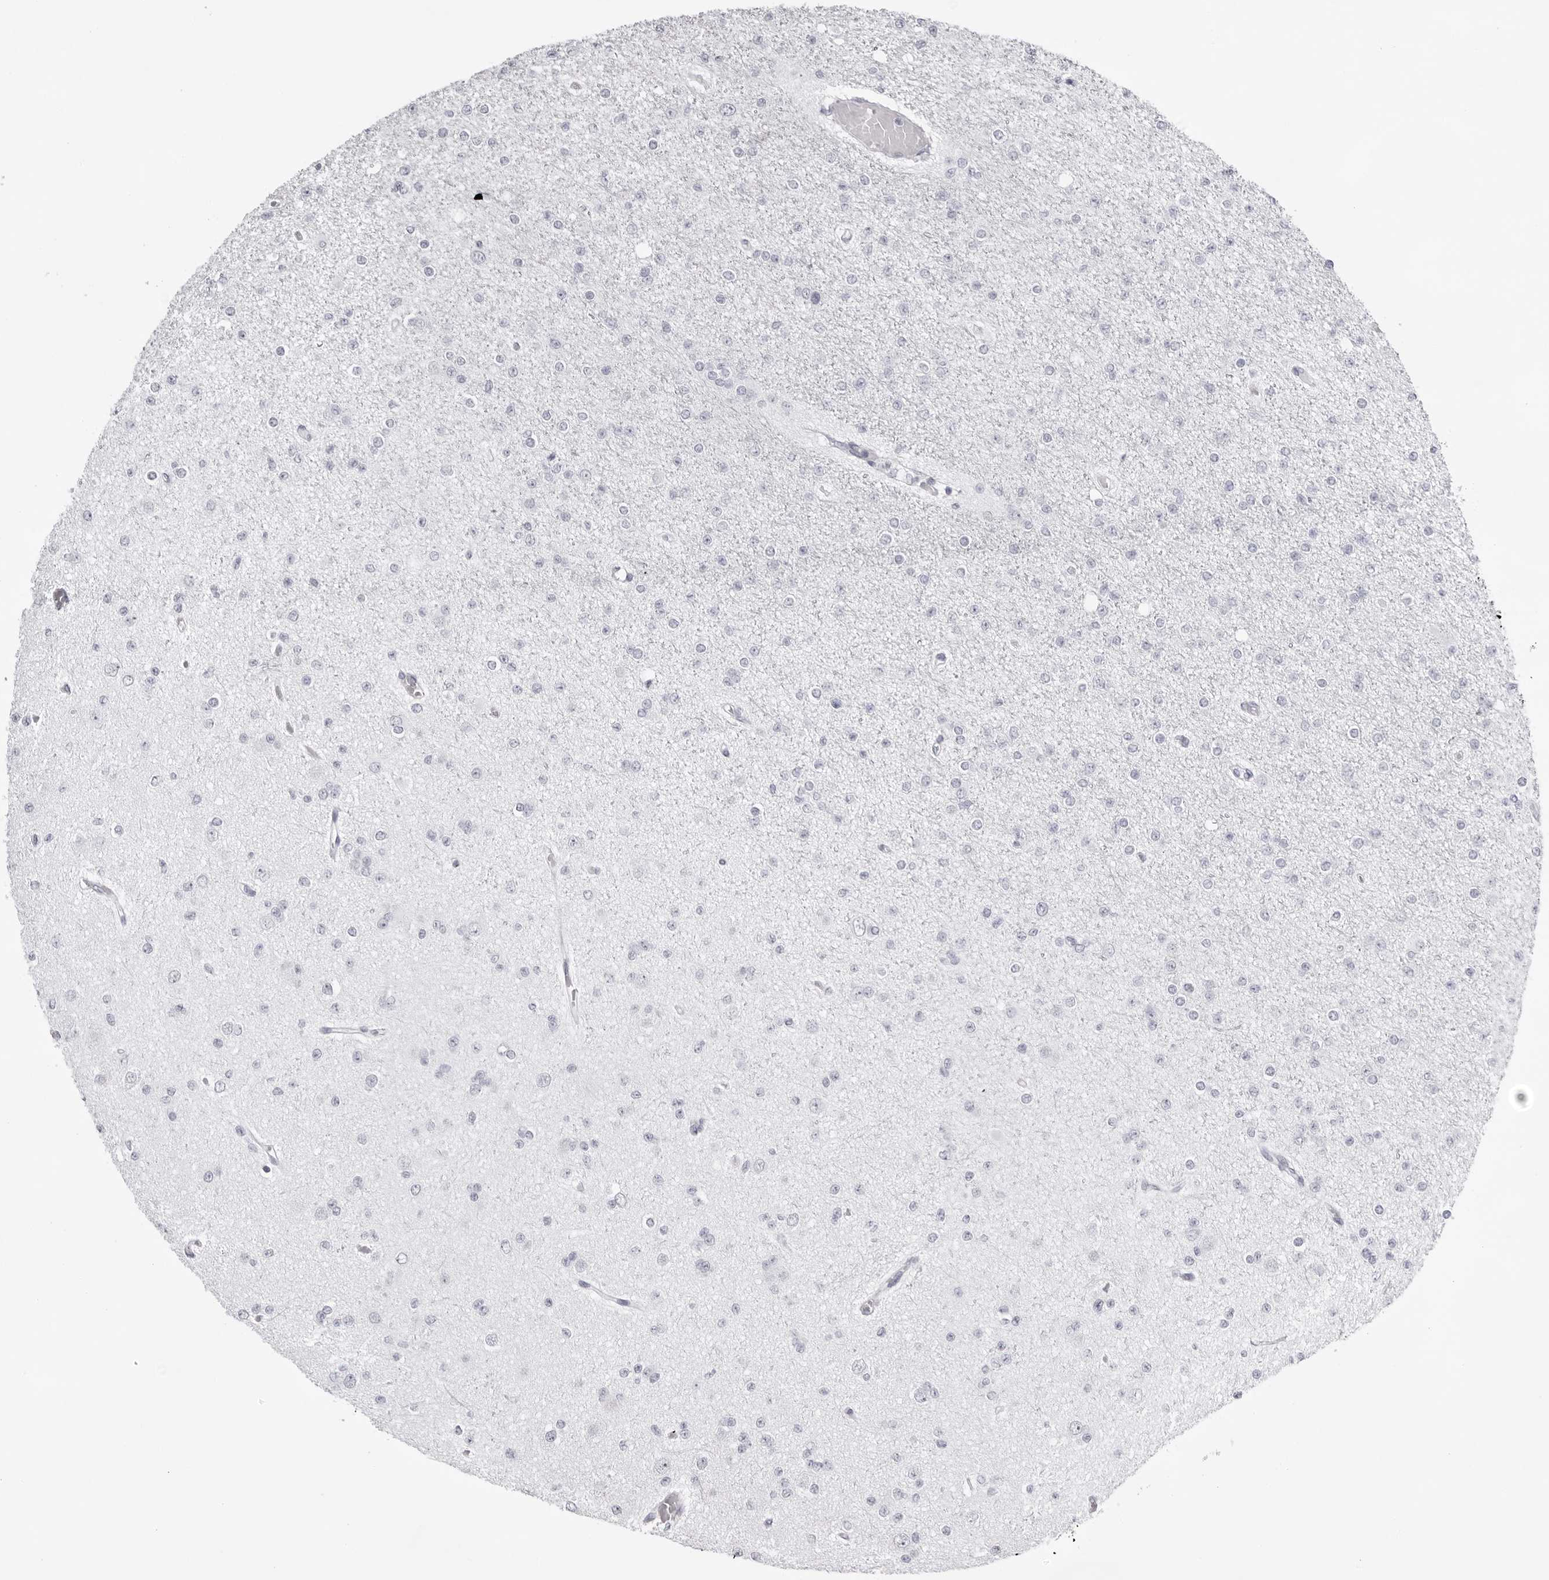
{"staining": {"intensity": "negative", "quantity": "none", "location": "none"}, "tissue": "glioma", "cell_type": "Tumor cells", "image_type": "cancer", "snomed": [{"axis": "morphology", "description": "Glioma, malignant, Low grade"}, {"axis": "topography", "description": "Brain"}], "caption": "DAB (3,3'-diaminobenzidine) immunohistochemical staining of malignant glioma (low-grade) displays no significant expression in tumor cells.", "gene": "TMOD4", "patient": {"sex": "female", "age": 22}}